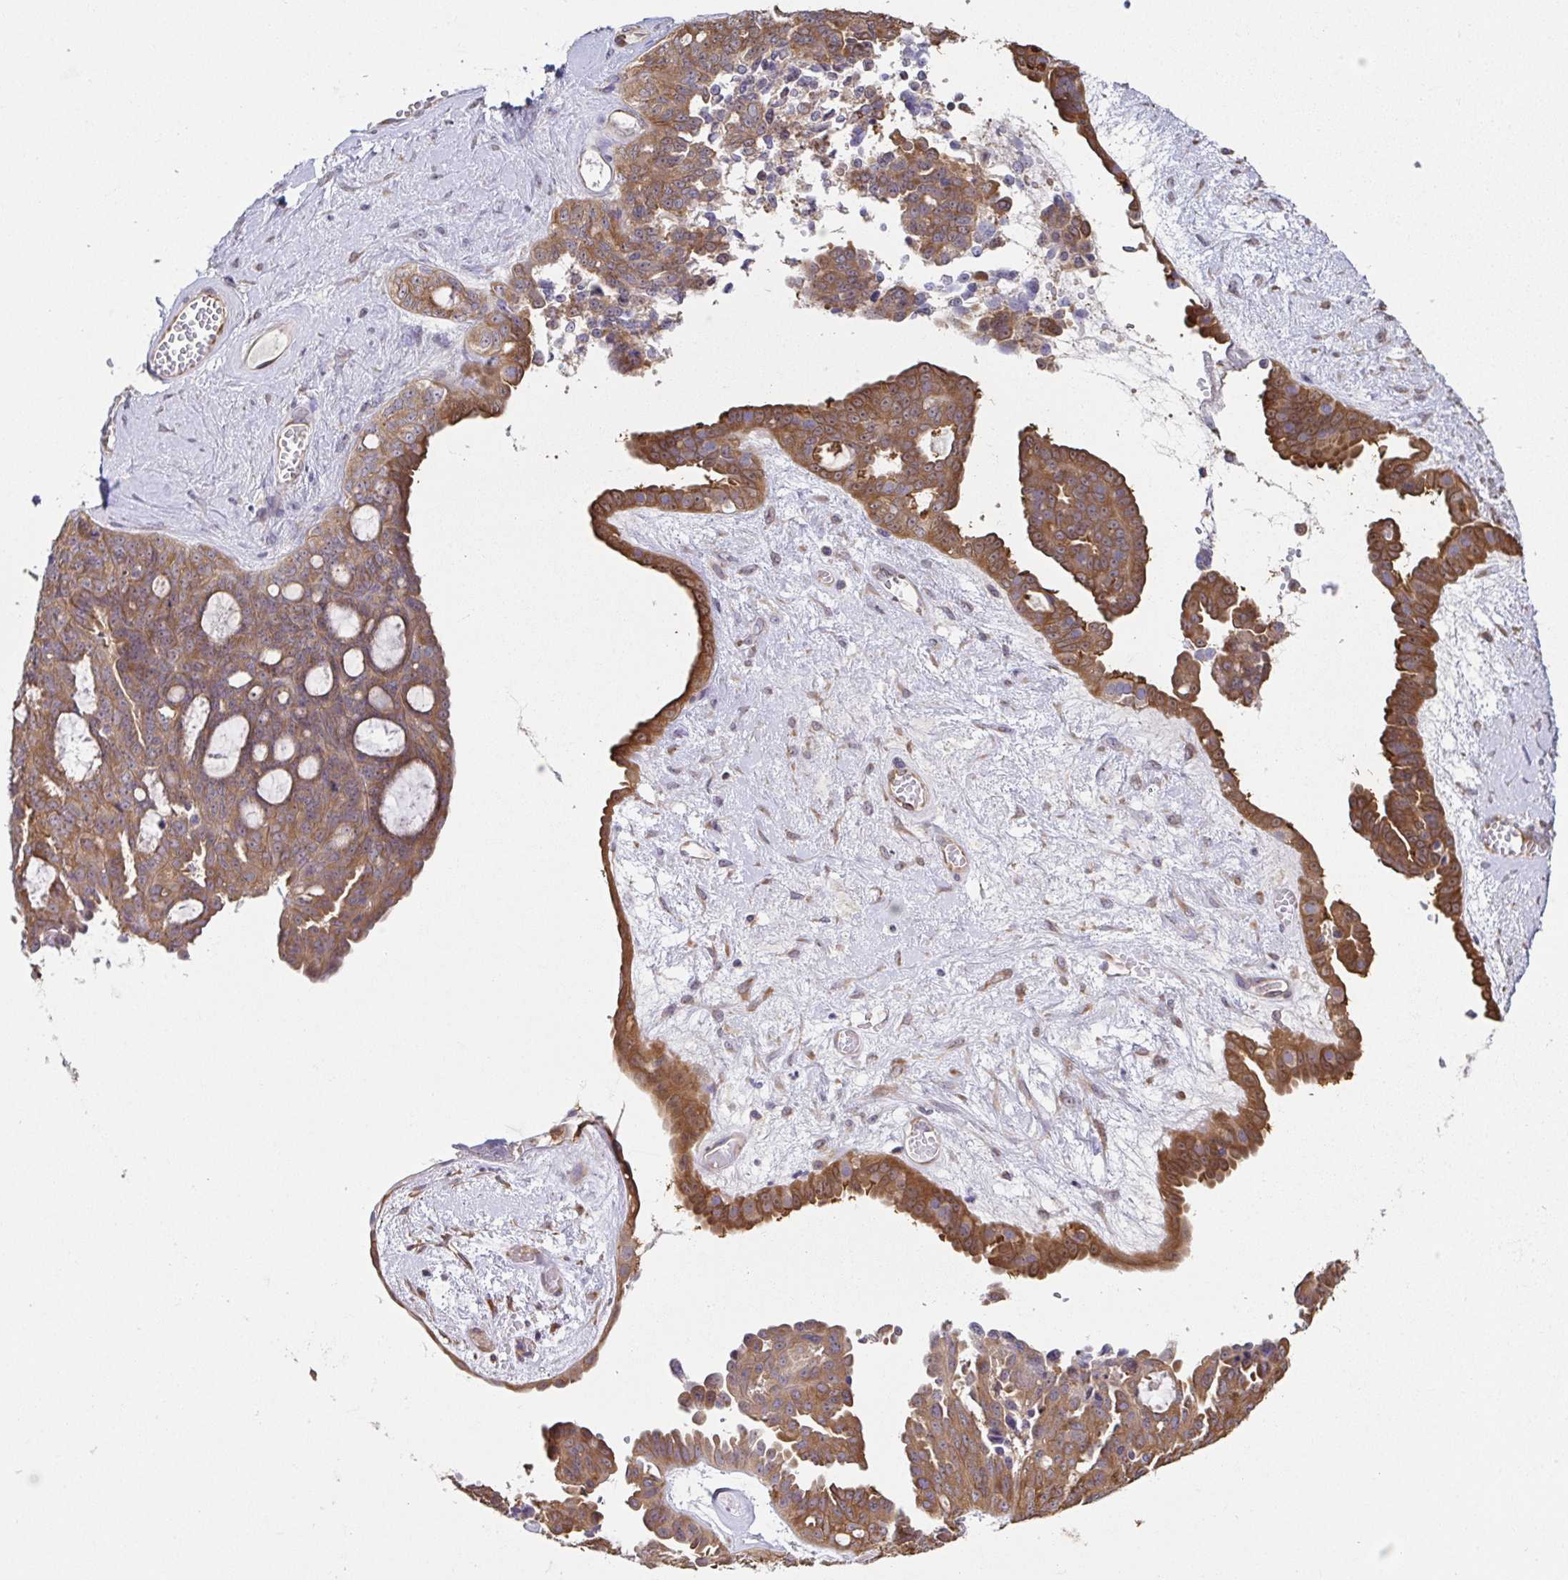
{"staining": {"intensity": "moderate", "quantity": ">75%", "location": "cytoplasmic/membranous"}, "tissue": "ovarian cancer", "cell_type": "Tumor cells", "image_type": "cancer", "snomed": [{"axis": "morphology", "description": "Cystadenocarcinoma, serous, NOS"}, {"axis": "topography", "description": "Ovary"}], "caption": "An immunohistochemistry micrograph of neoplastic tissue is shown. Protein staining in brown labels moderate cytoplasmic/membranous positivity in ovarian serous cystadenocarcinoma within tumor cells.", "gene": "EIF3D", "patient": {"sex": "female", "age": 71}}